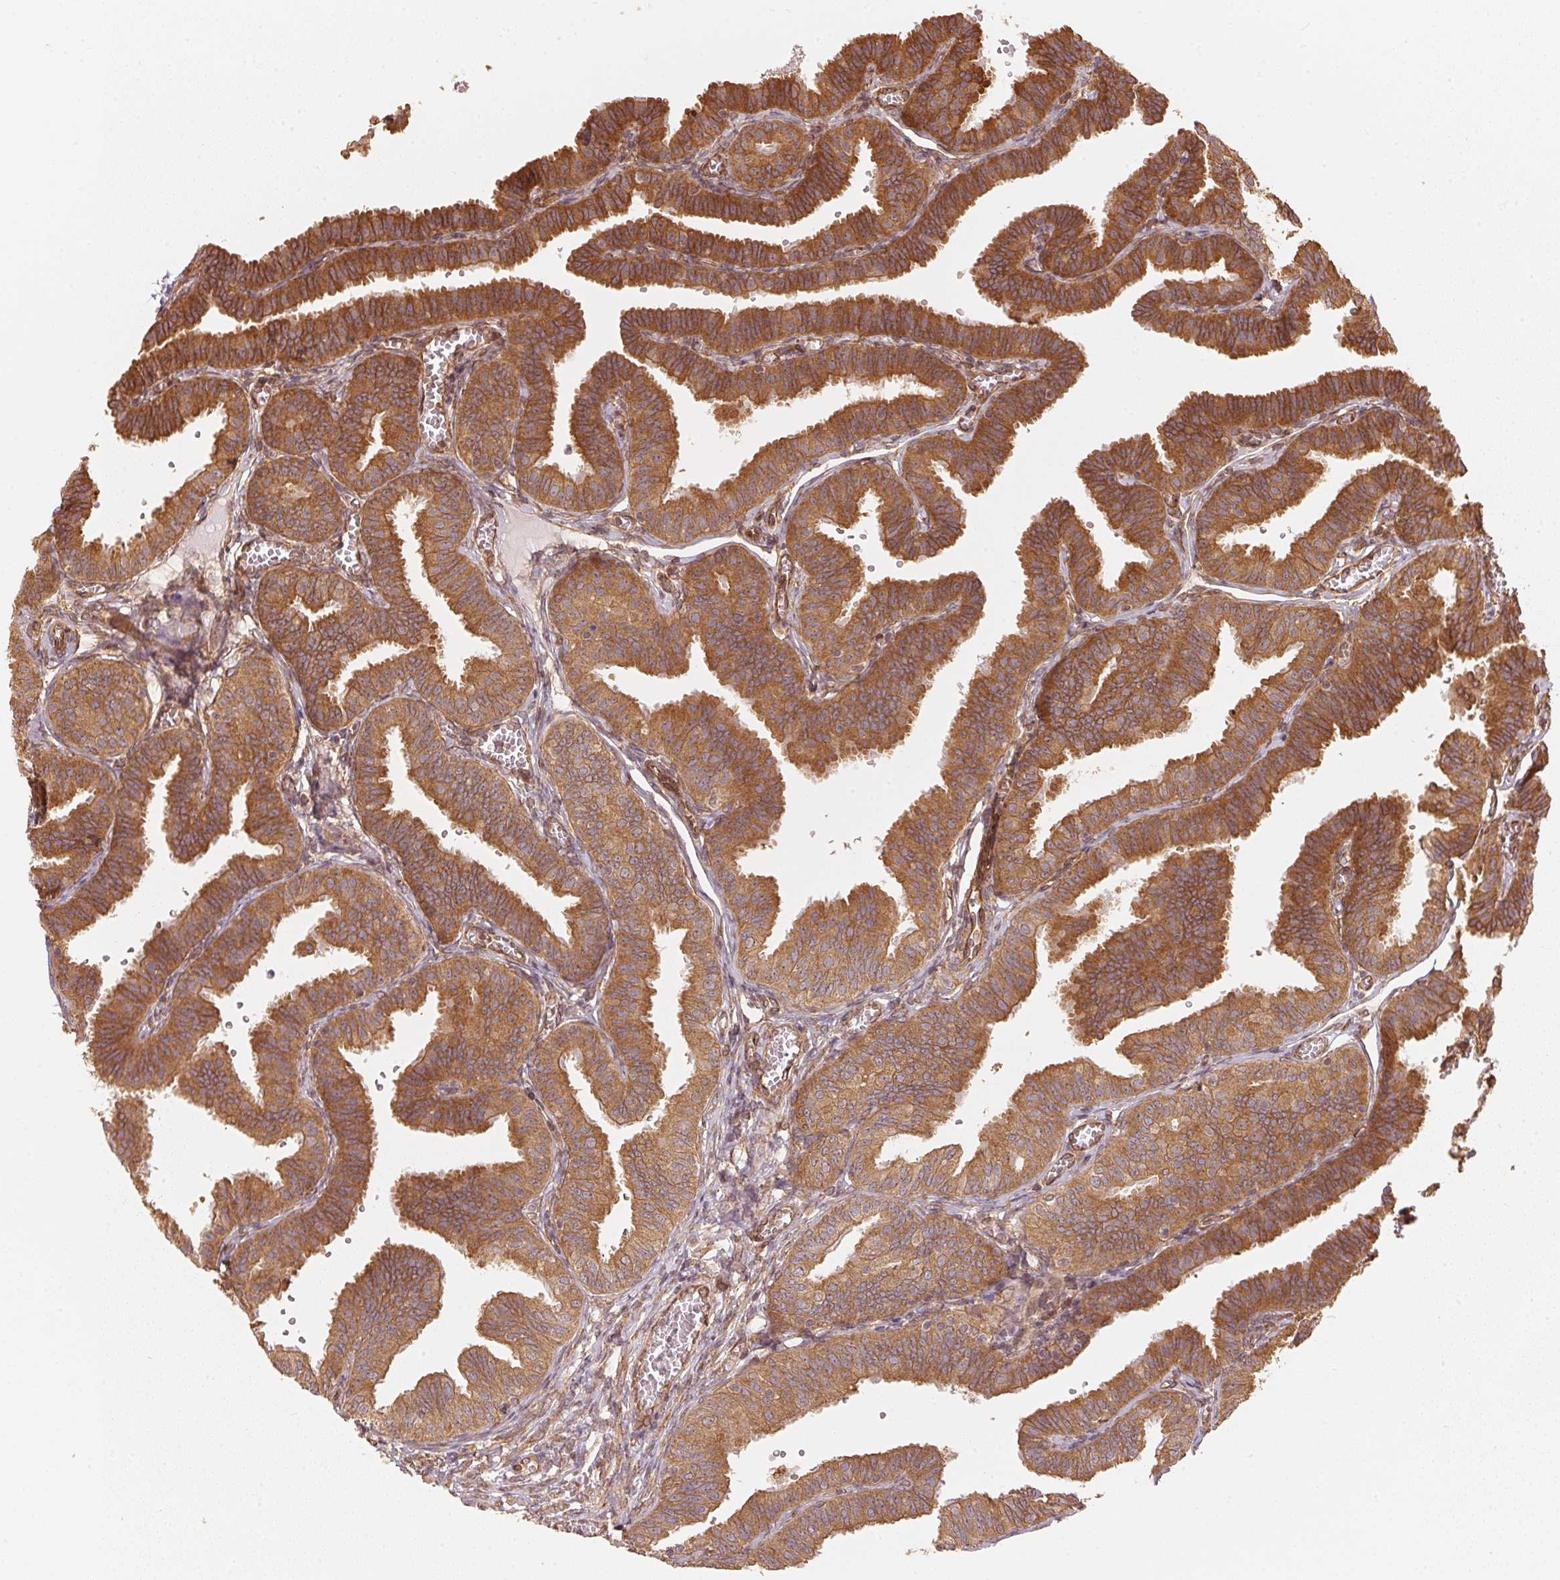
{"staining": {"intensity": "strong", "quantity": ">75%", "location": "cytoplasmic/membranous"}, "tissue": "fallopian tube", "cell_type": "Glandular cells", "image_type": "normal", "snomed": [{"axis": "morphology", "description": "Normal tissue, NOS"}, {"axis": "topography", "description": "Fallopian tube"}], "caption": "Fallopian tube stained with DAB immunohistochemistry (IHC) exhibits high levels of strong cytoplasmic/membranous staining in approximately >75% of glandular cells.", "gene": "STRN4", "patient": {"sex": "female", "age": 25}}